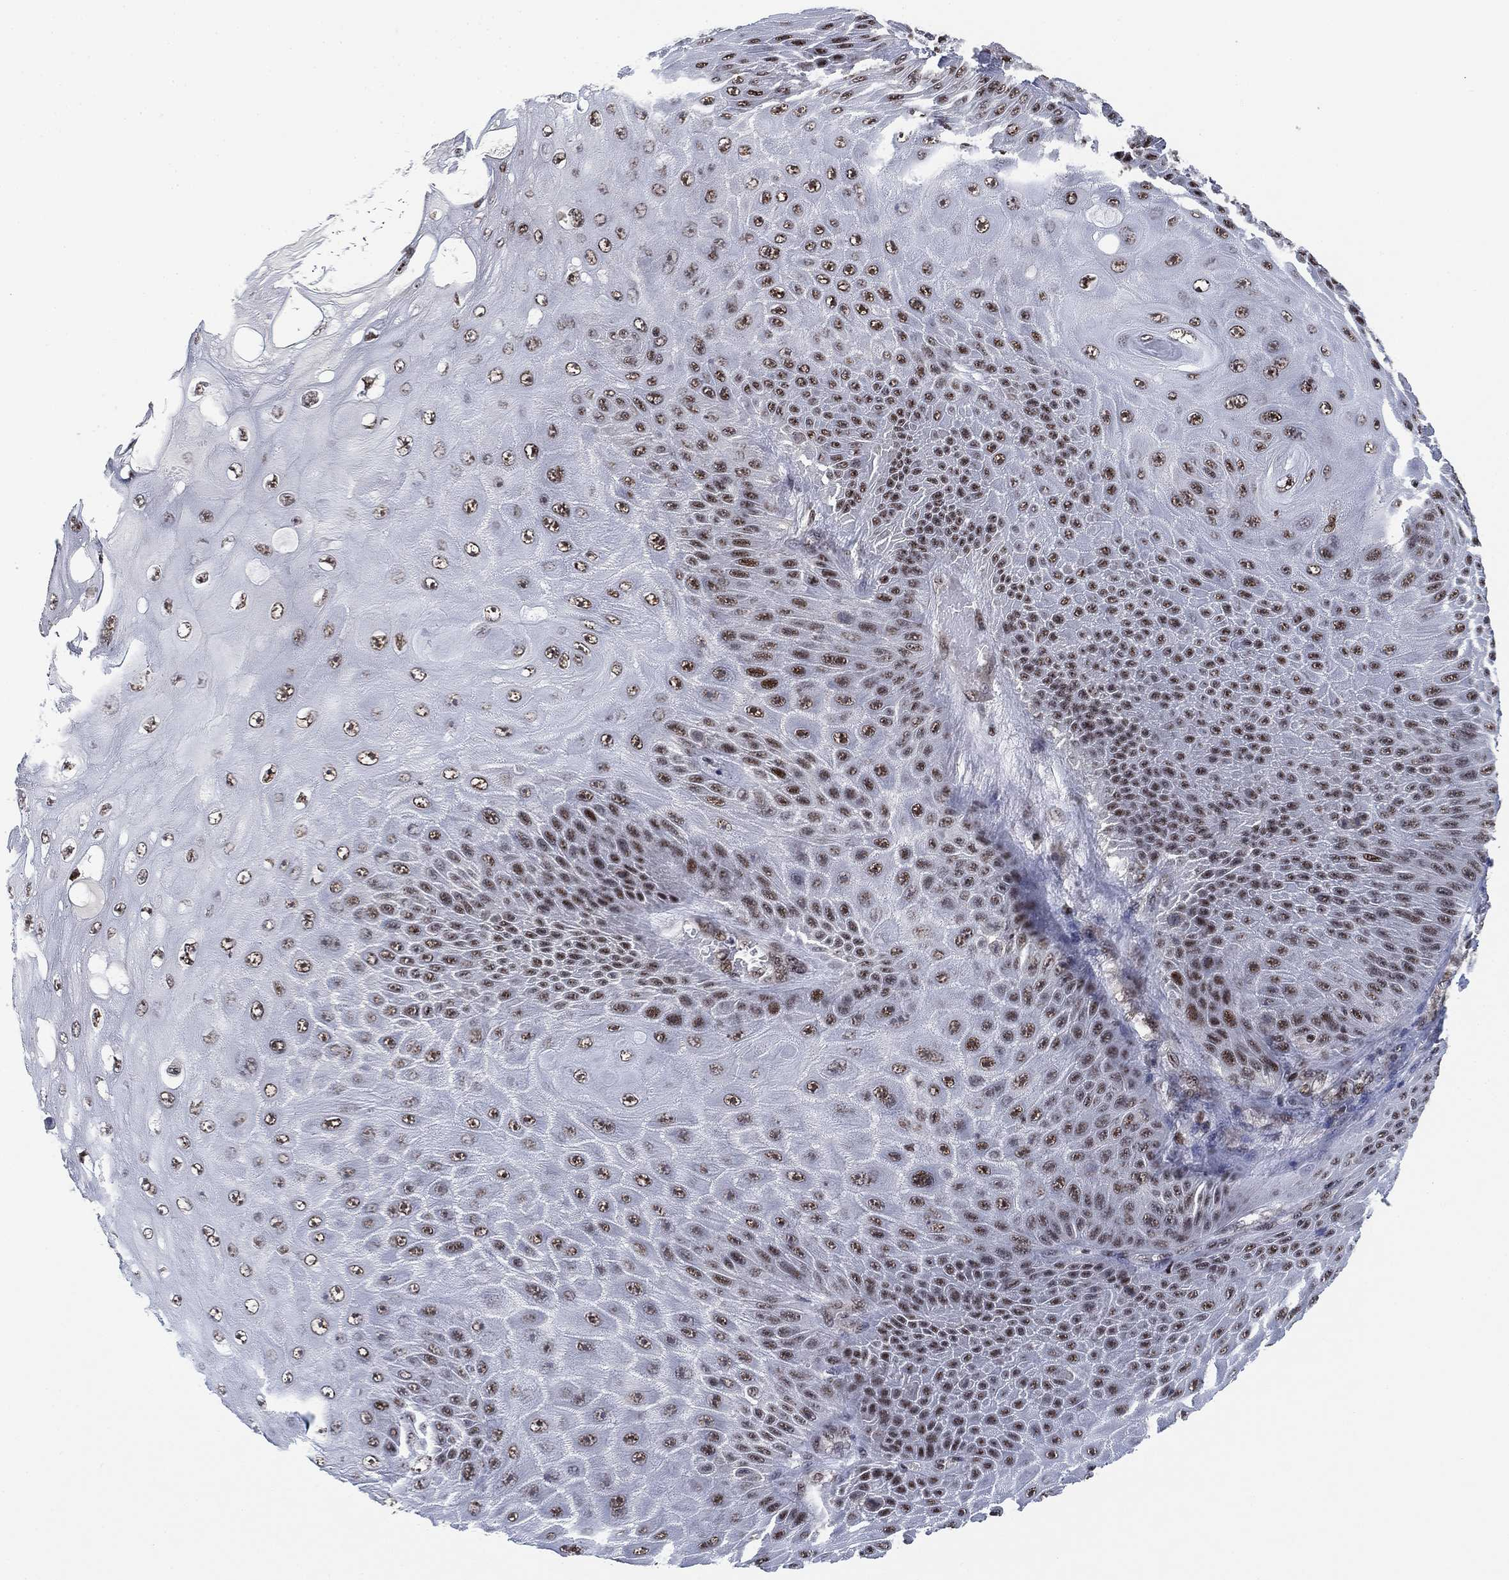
{"staining": {"intensity": "strong", "quantity": "25%-75%", "location": "nuclear"}, "tissue": "skin cancer", "cell_type": "Tumor cells", "image_type": "cancer", "snomed": [{"axis": "morphology", "description": "Squamous cell carcinoma, NOS"}, {"axis": "topography", "description": "Skin"}], "caption": "A brown stain labels strong nuclear positivity of a protein in human squamous cell carcinoma (skin) tumor cells.", "gene": "ZSCAN30", "patient": {"sex": "male", "age": 62}}